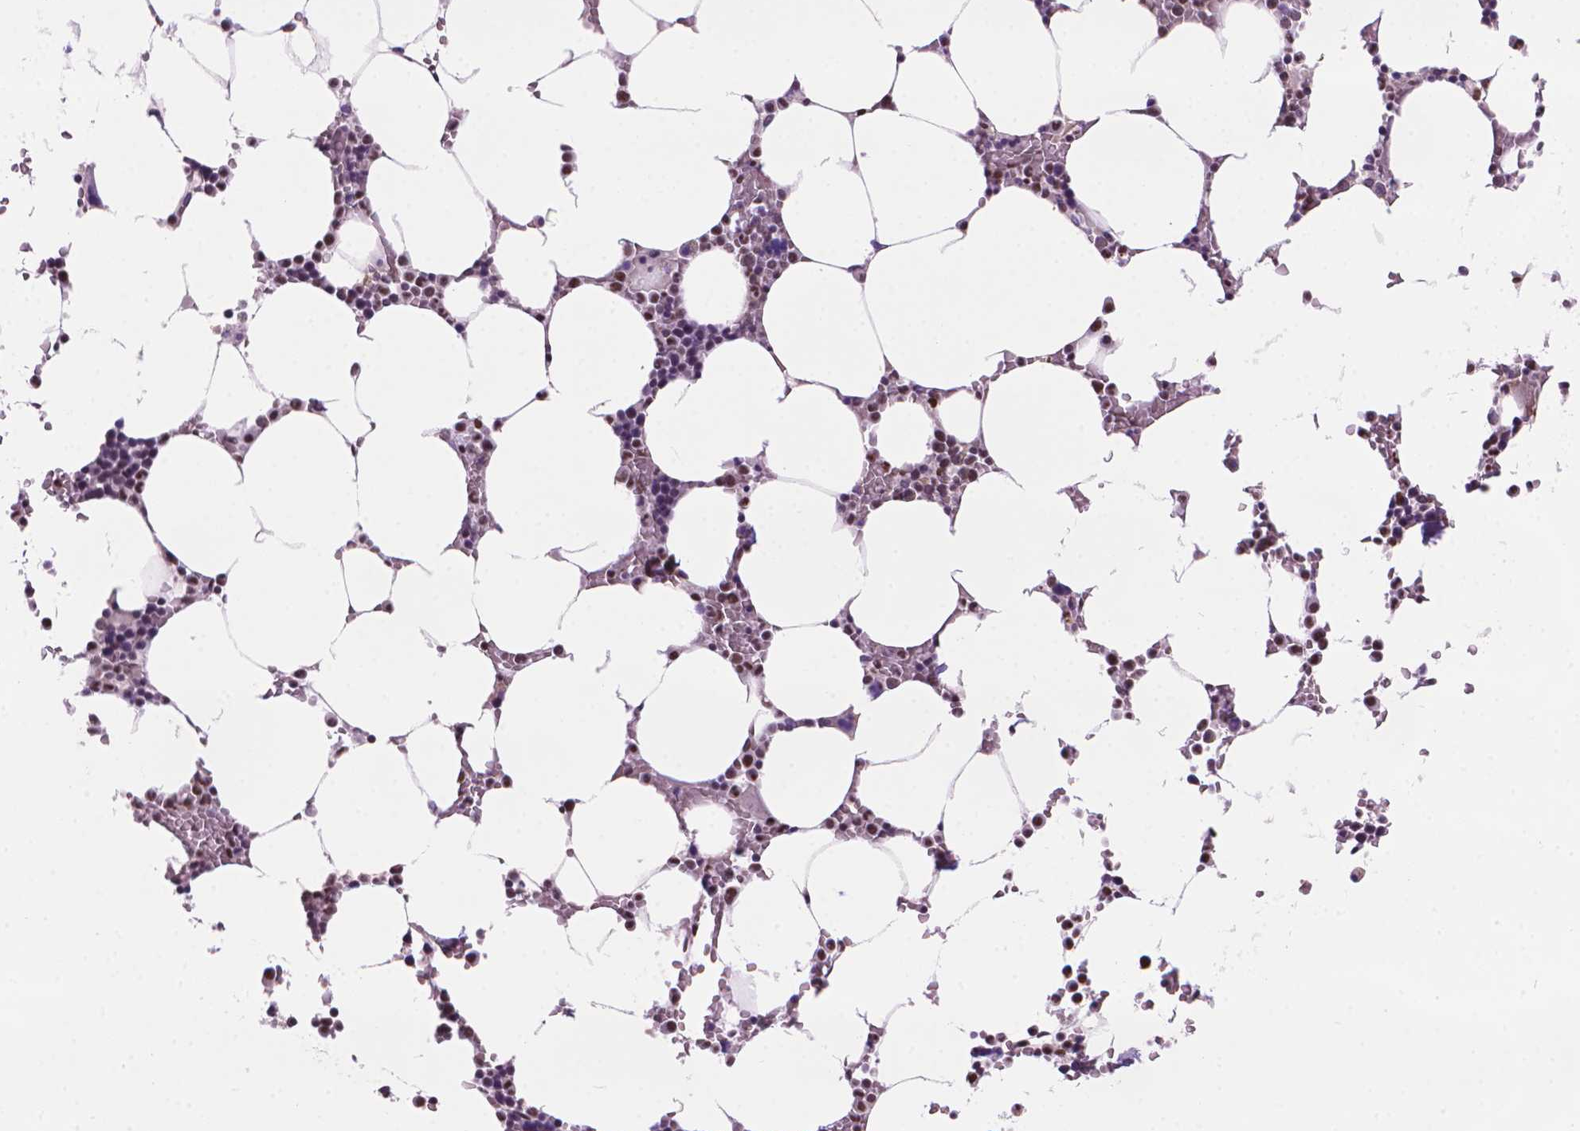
{"staining": {"intensity": "strong", "quantity": "<25%", "location": "nuclear"}, "tissue": "bone marrow", "cell_type": "Hematopoietic cells", "image_type": "normal", "snomed": [{"axis": "morphology", "description": "Normal tissue, NOS"}, {"axis": "topography", "description": "Bone marrow"}], "caption": "A brown stain labels strong nuclear positivity of a protein in hematopoietic cells of unremarkable human bone marrow. (DAB IHC with brightfield microscopy, high magnification).", "gene": "UBN1", "patient": {"sex": "female", "age": 52}}